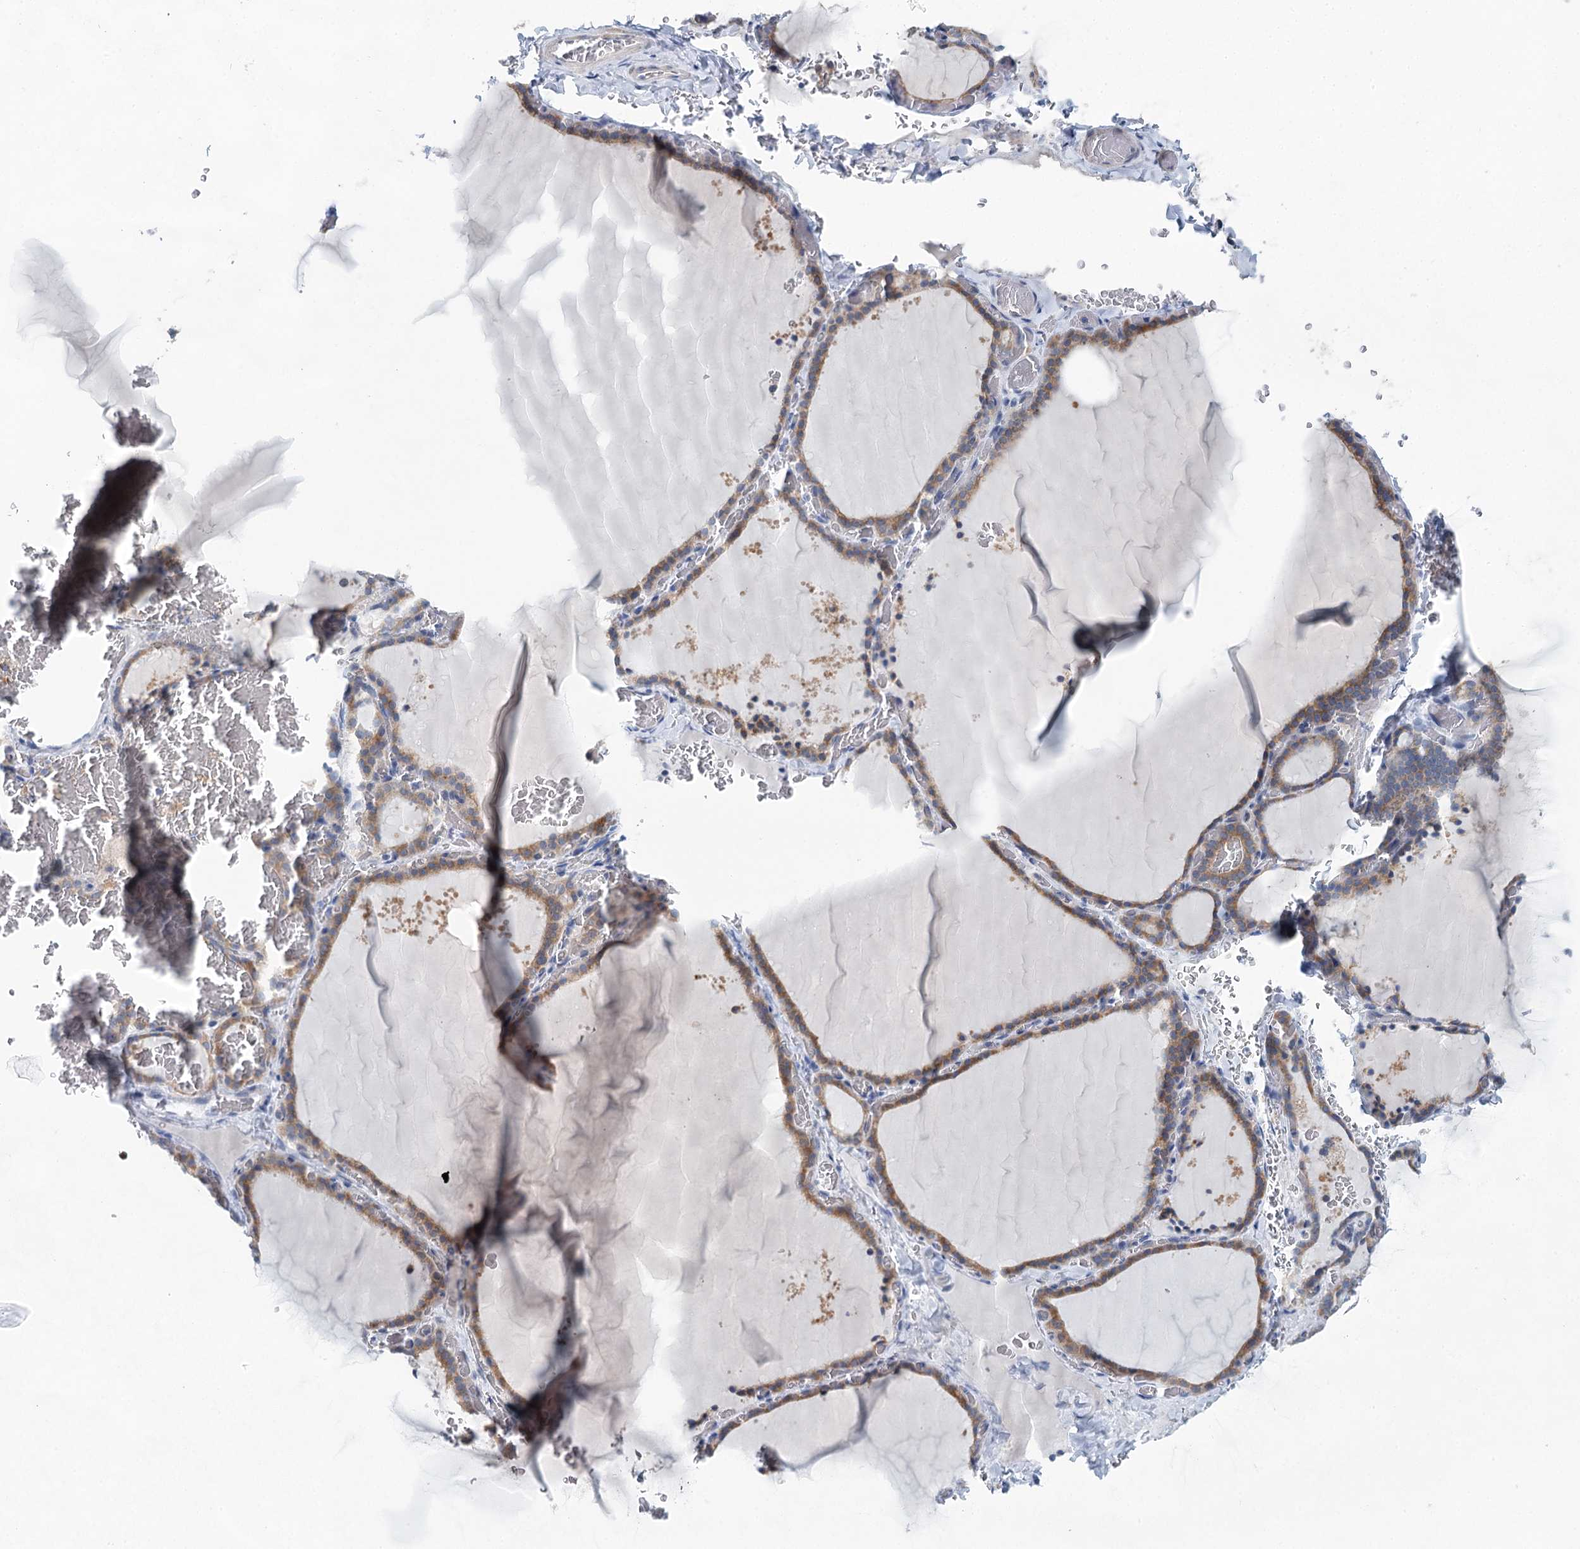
{"staining": {"intensity": "moderate", "quantity": ">75%", "location": "cytoplasmic/membranous"}, "tissue": "thyroid gland", "cell_type": "Glandular cells", "image_type": "normal", "snomed": [{"axis": "morphology", "description": "Normal tissue, NOS"}, {"axis": "topography", "description": "Thyroid gland"}], "caption": "Glandular cells show medium levels of moderate cytoplasmic/membranous expression in about >75% of cells in benign human thyroid gland.", "gene": "BLTP1", "patient": {"sex": "female", "age": 39}}